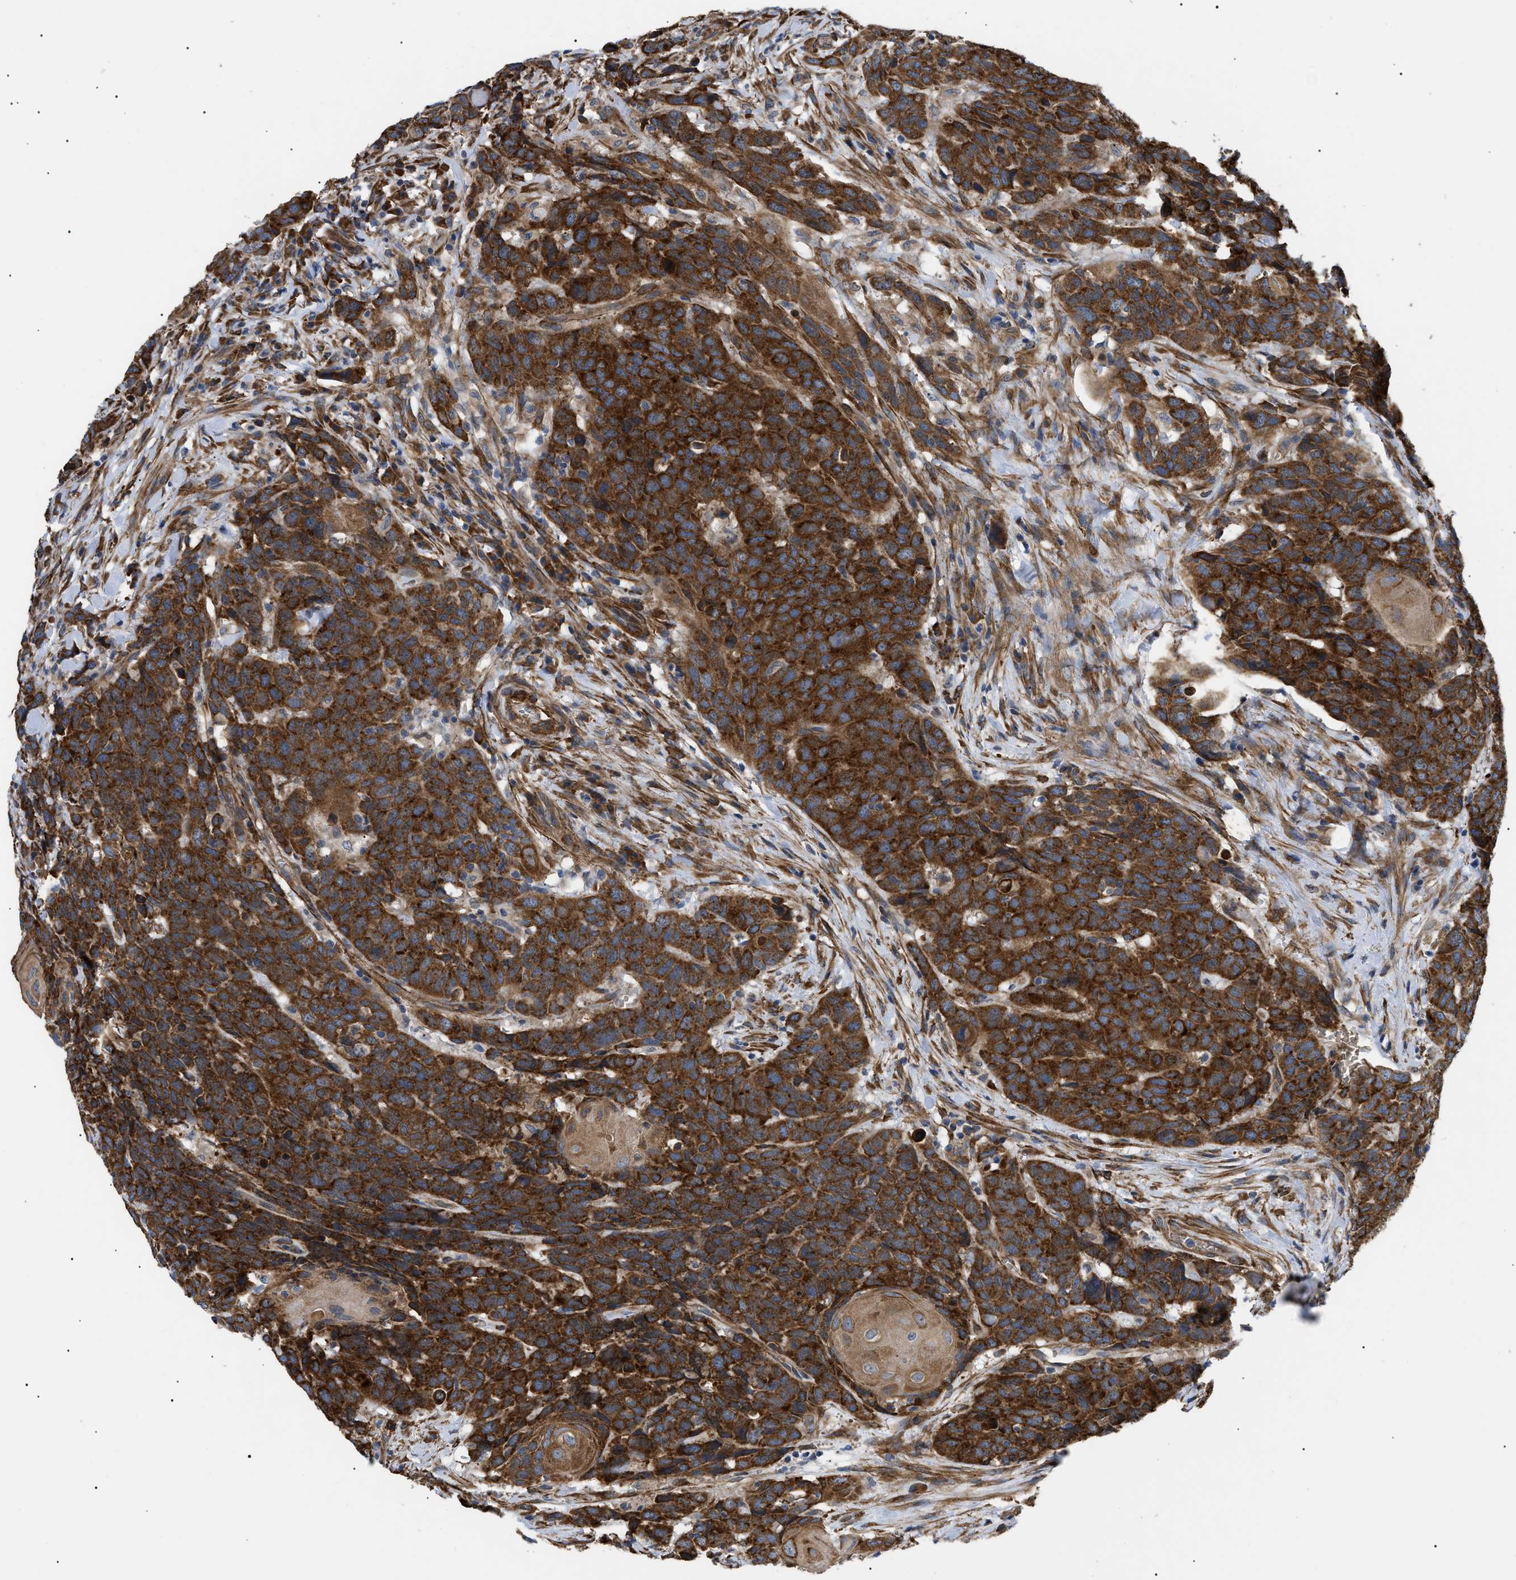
{"staining": {"intensity": "strong", "quantity": ">75%", "location": "cytoplasmic/membranous"}, "tissue": "head and neck cancer", "cell_type": "Tumor cells", "image_type": "cancer", "snomed": [{"axis": "morphology", "description": "Squamous cell carcinoma, NOS"}, {"axis": "topography", "description": "Head-Neck"}], "caption": "A brown stain shows strong cytoplasmic/membranous expression of a protein in human head and neck cancer tumor cells.", "gene": "MYO10", "patient": {"sex": "male", "age": 66}}